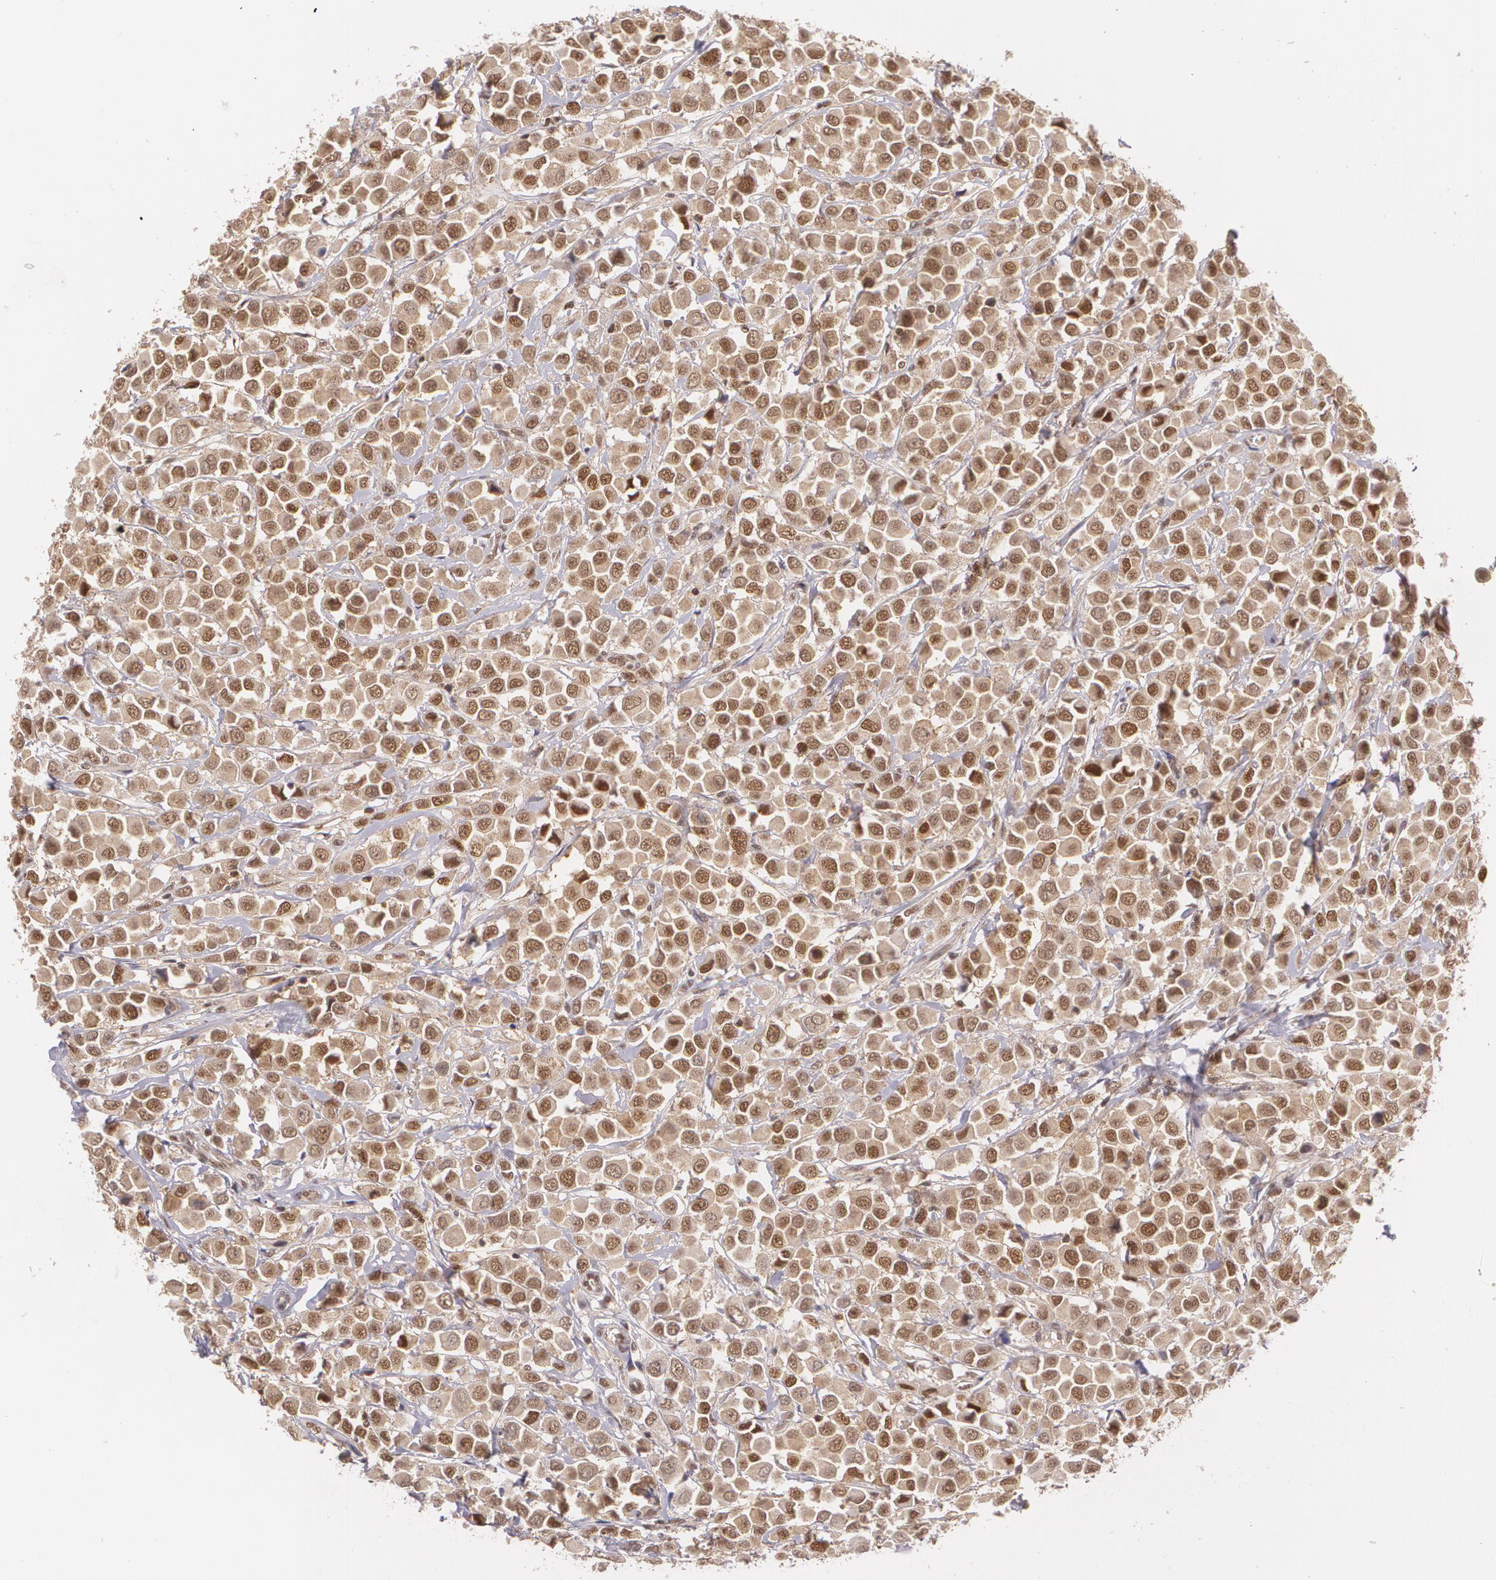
{"staining": {"intensity": "moderate", "quantity": ">75%", "location": "cytoplasmic/membranous,nuclear"}, "tissue": "breast cancer", "cell_type": "Tumor cells", "image_type": "cancer", "snomed": [{"axis": "morphology", "description": "Duct carcinoma"}, {"axis": "topography", "description": "Breast"}], "caption": "This is a histology image of immunohistochemistry (IHC) staining of breast cancer (intraductal carcinoma), which shows moderate expression in the cytoplasmic/membranous and nuclear of tumor cells.", "gene": "CUL2", "patient": {"sex": "female", "age": 61}}